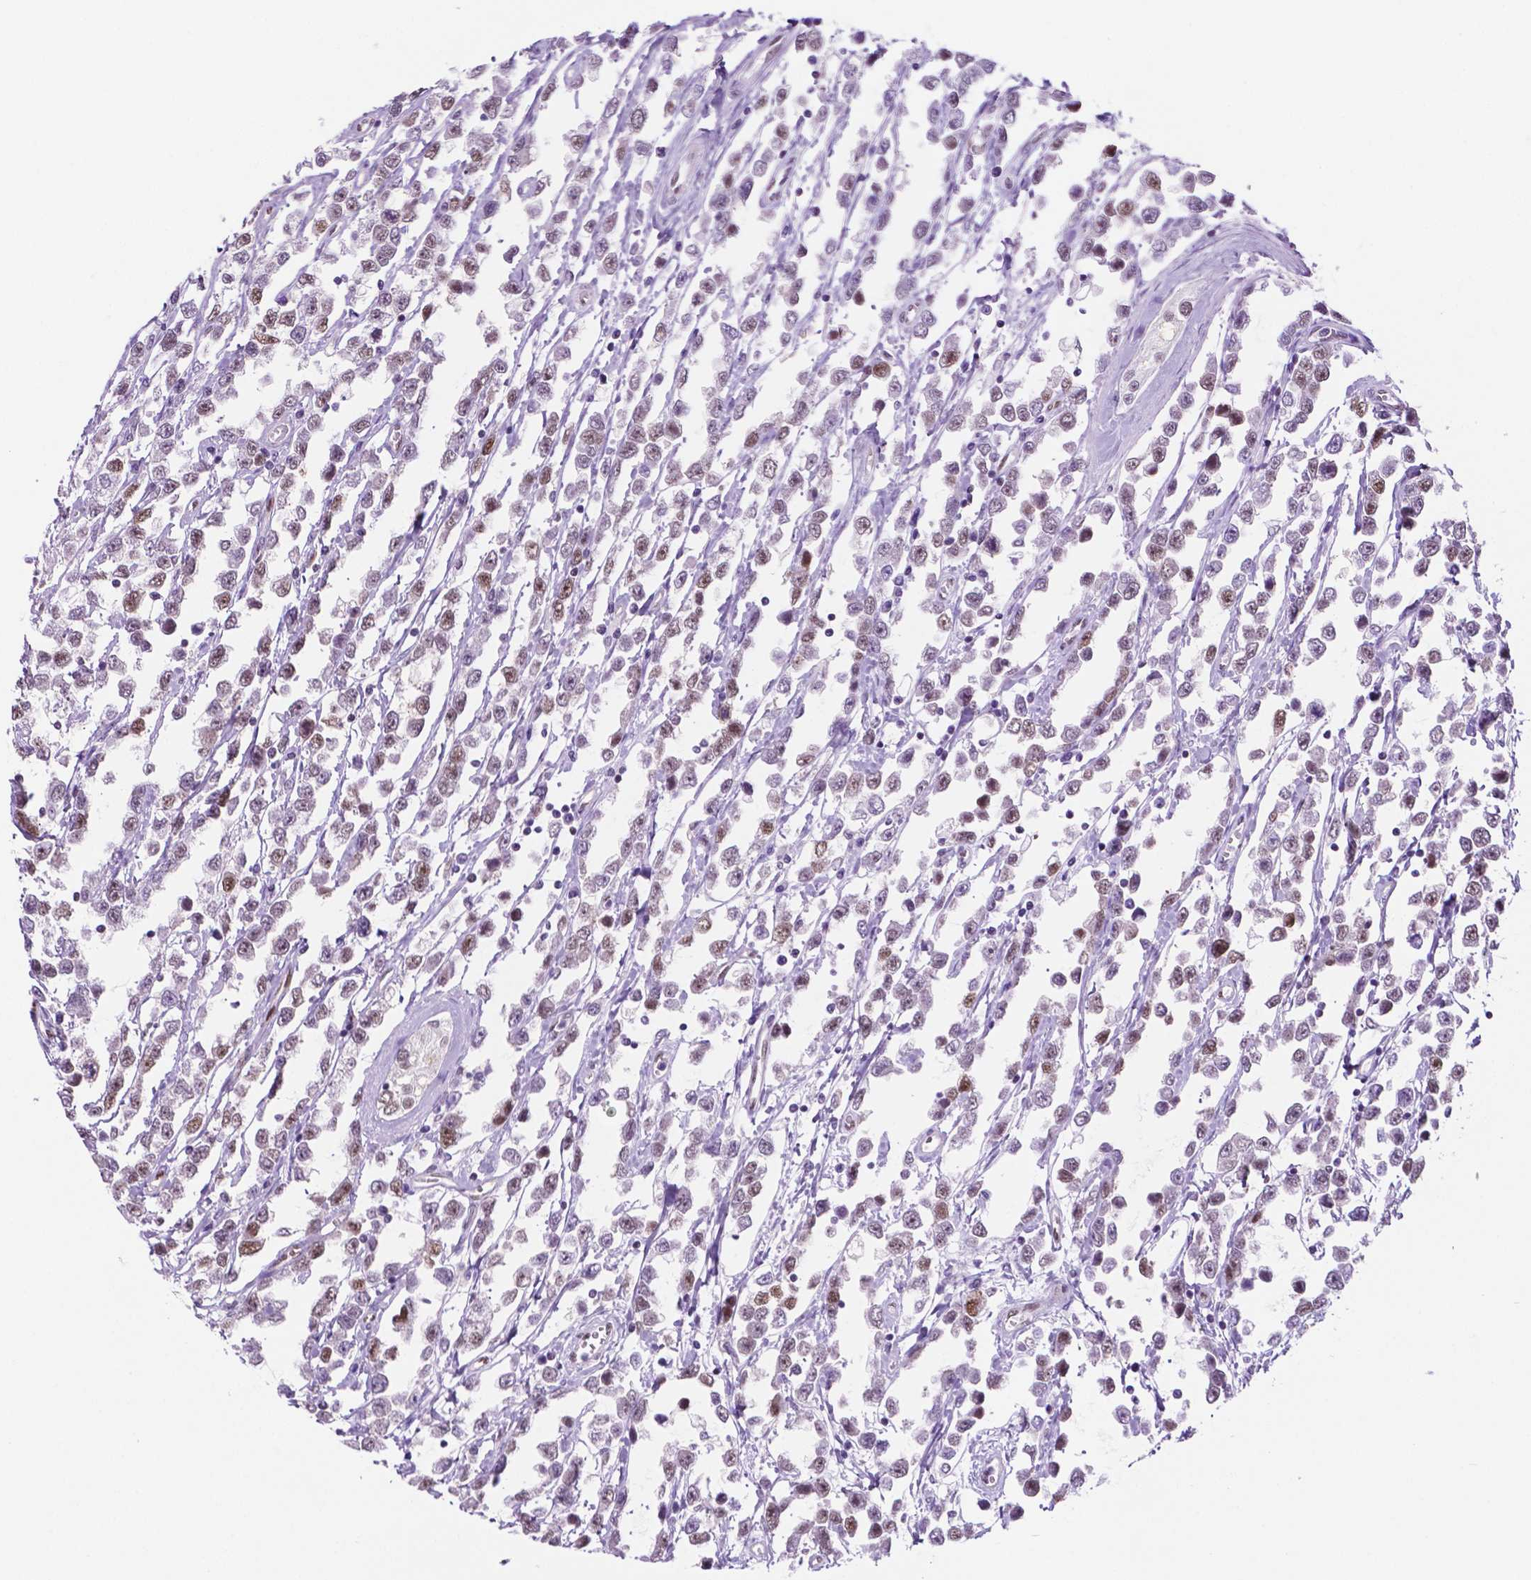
{"staining": {"intensity": "weak", "quantity": "25%-75%", "location": "nuclear"}, "tissue": "testis cancer", "cell_type": "Tumor cells", "image_type": "cancer", "snomed": [{"axis": "morphology", "description": "Seminoma, NOS"}, {"axis": "topography", "description": "Testis"}], "caption": "This image demonstrates IHC staining of testis seminoma, with low weak nuclear expression in about 25%-75% of tumor cells.", "gene": "ERF", "patient": {"sex": "male", "age": 34}}